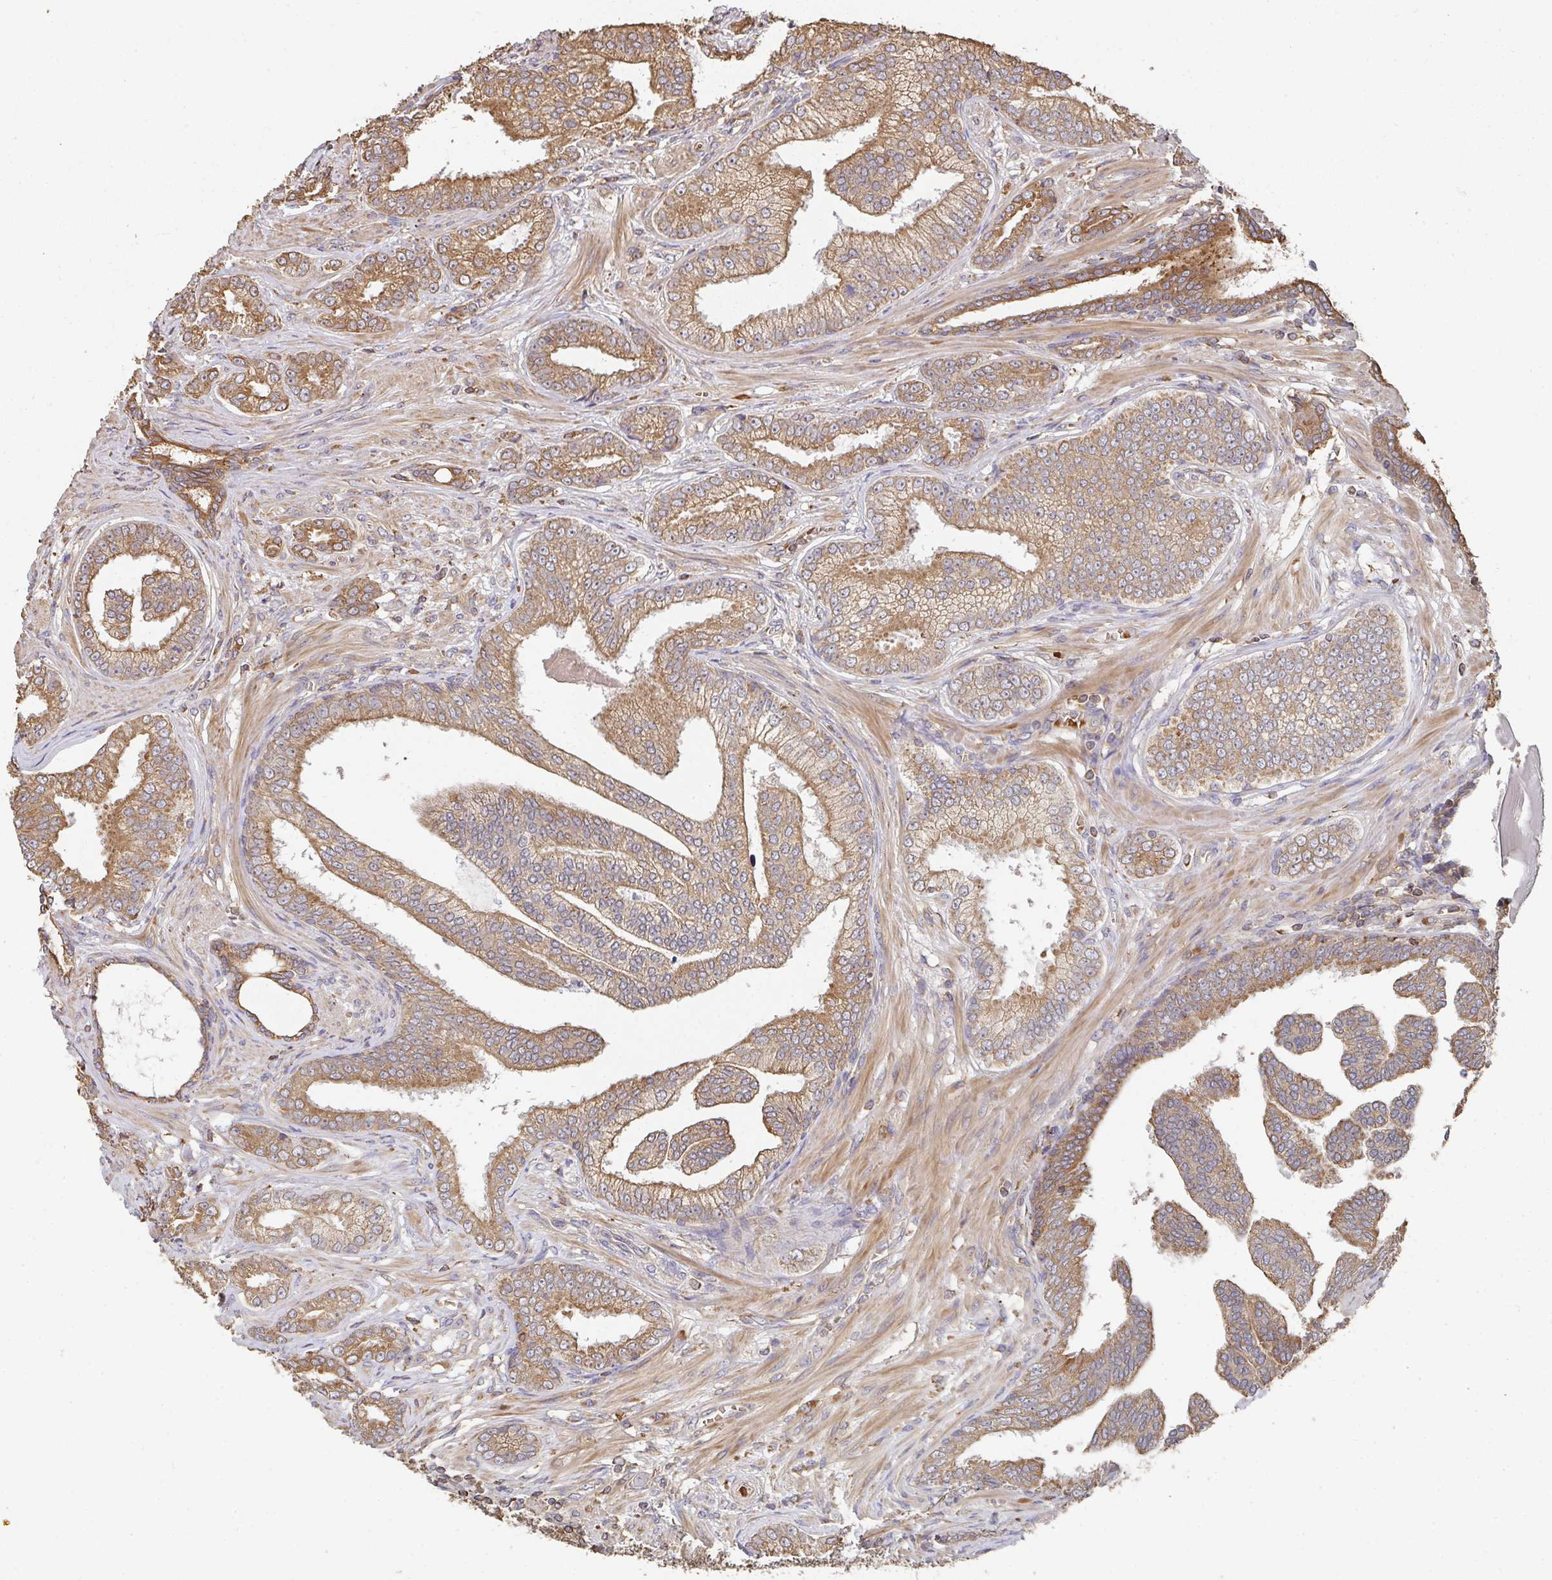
{"staining": {"intensity": "moderate", "quantity": ">75%", "location": "cytoplasmic/membranous"}, "tissue": "prostate cancer", "cell_type": "Tumor cells", "image_type": "cancer", "snomed": [{"axis": "morphology", "description": "Adenocarcinoma, Low grade"}, {"axis": "topography", "description": "Prostate"}], "caption": "Tumor cells display medium levels of moderate cytoplasmic/membranous expression in approximately >75% of cells in human low-grade adenocarcinoma (prostate). The protein is shown in brown color, while the nuclei are stained blue.", "gene": "POLG", "patient": {"sex": "male", "age": 61}}